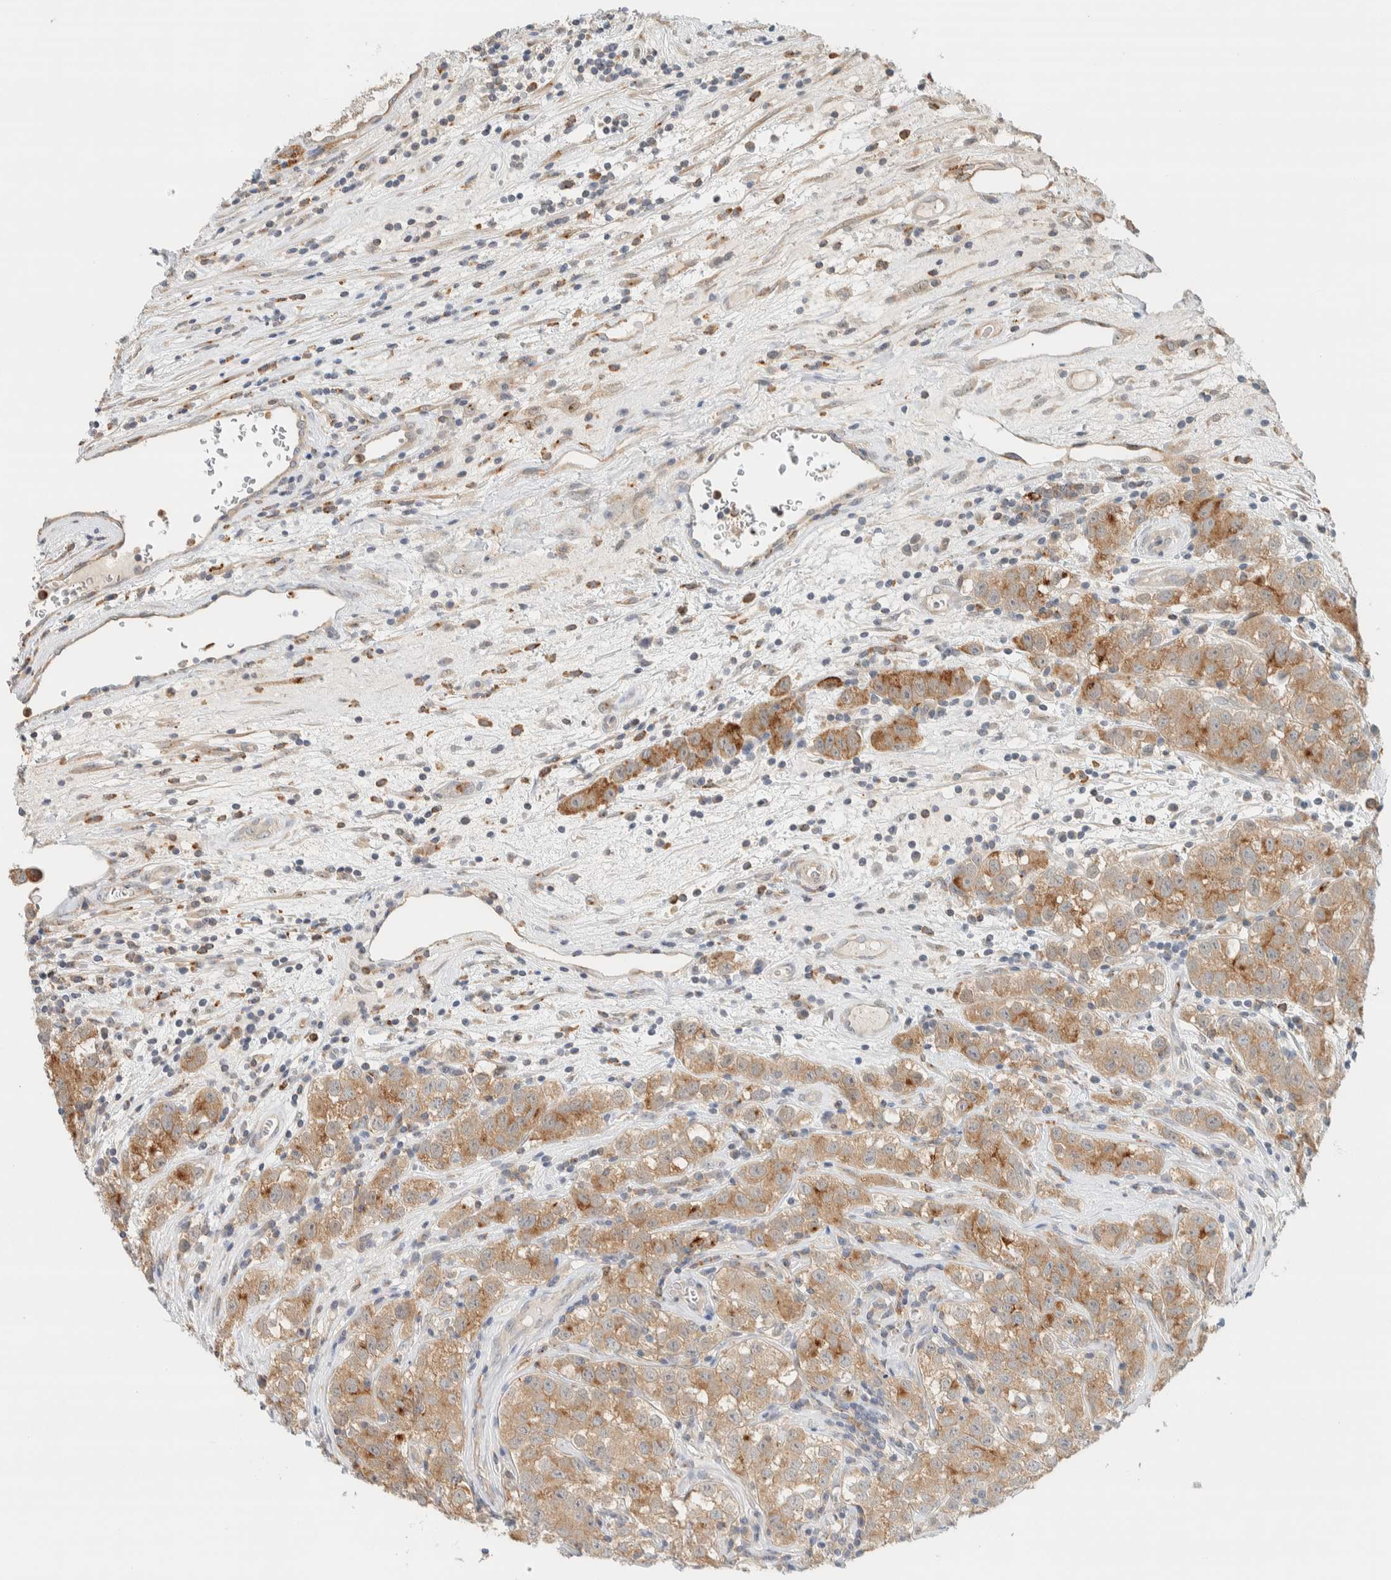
{"staining": {"intensity": "moderate", "quantity": "25%-75%", "location": "cytoplasmic/membranous"}, "tissue": "testis cancer", "cell_type": "Tumor cells", "image_type": "cancer", "snomed": [{"axis": "morphology", "description": "Seminoma, NOS"}, {"axis": "morphology", "description": "Carcinoma, Embryonal, NOS"}, {"axis": "topography", "description": "Testis"}], "caption": "Immunohistochemical staining of human testis embryonal carcinoma displays medium levels of moderate cytoplasmic/membranous protein expression in about 25%-75% of tumor cells.", "gene": "RAB11FIP1", "patient": {"sex": "male", "age": 43}}